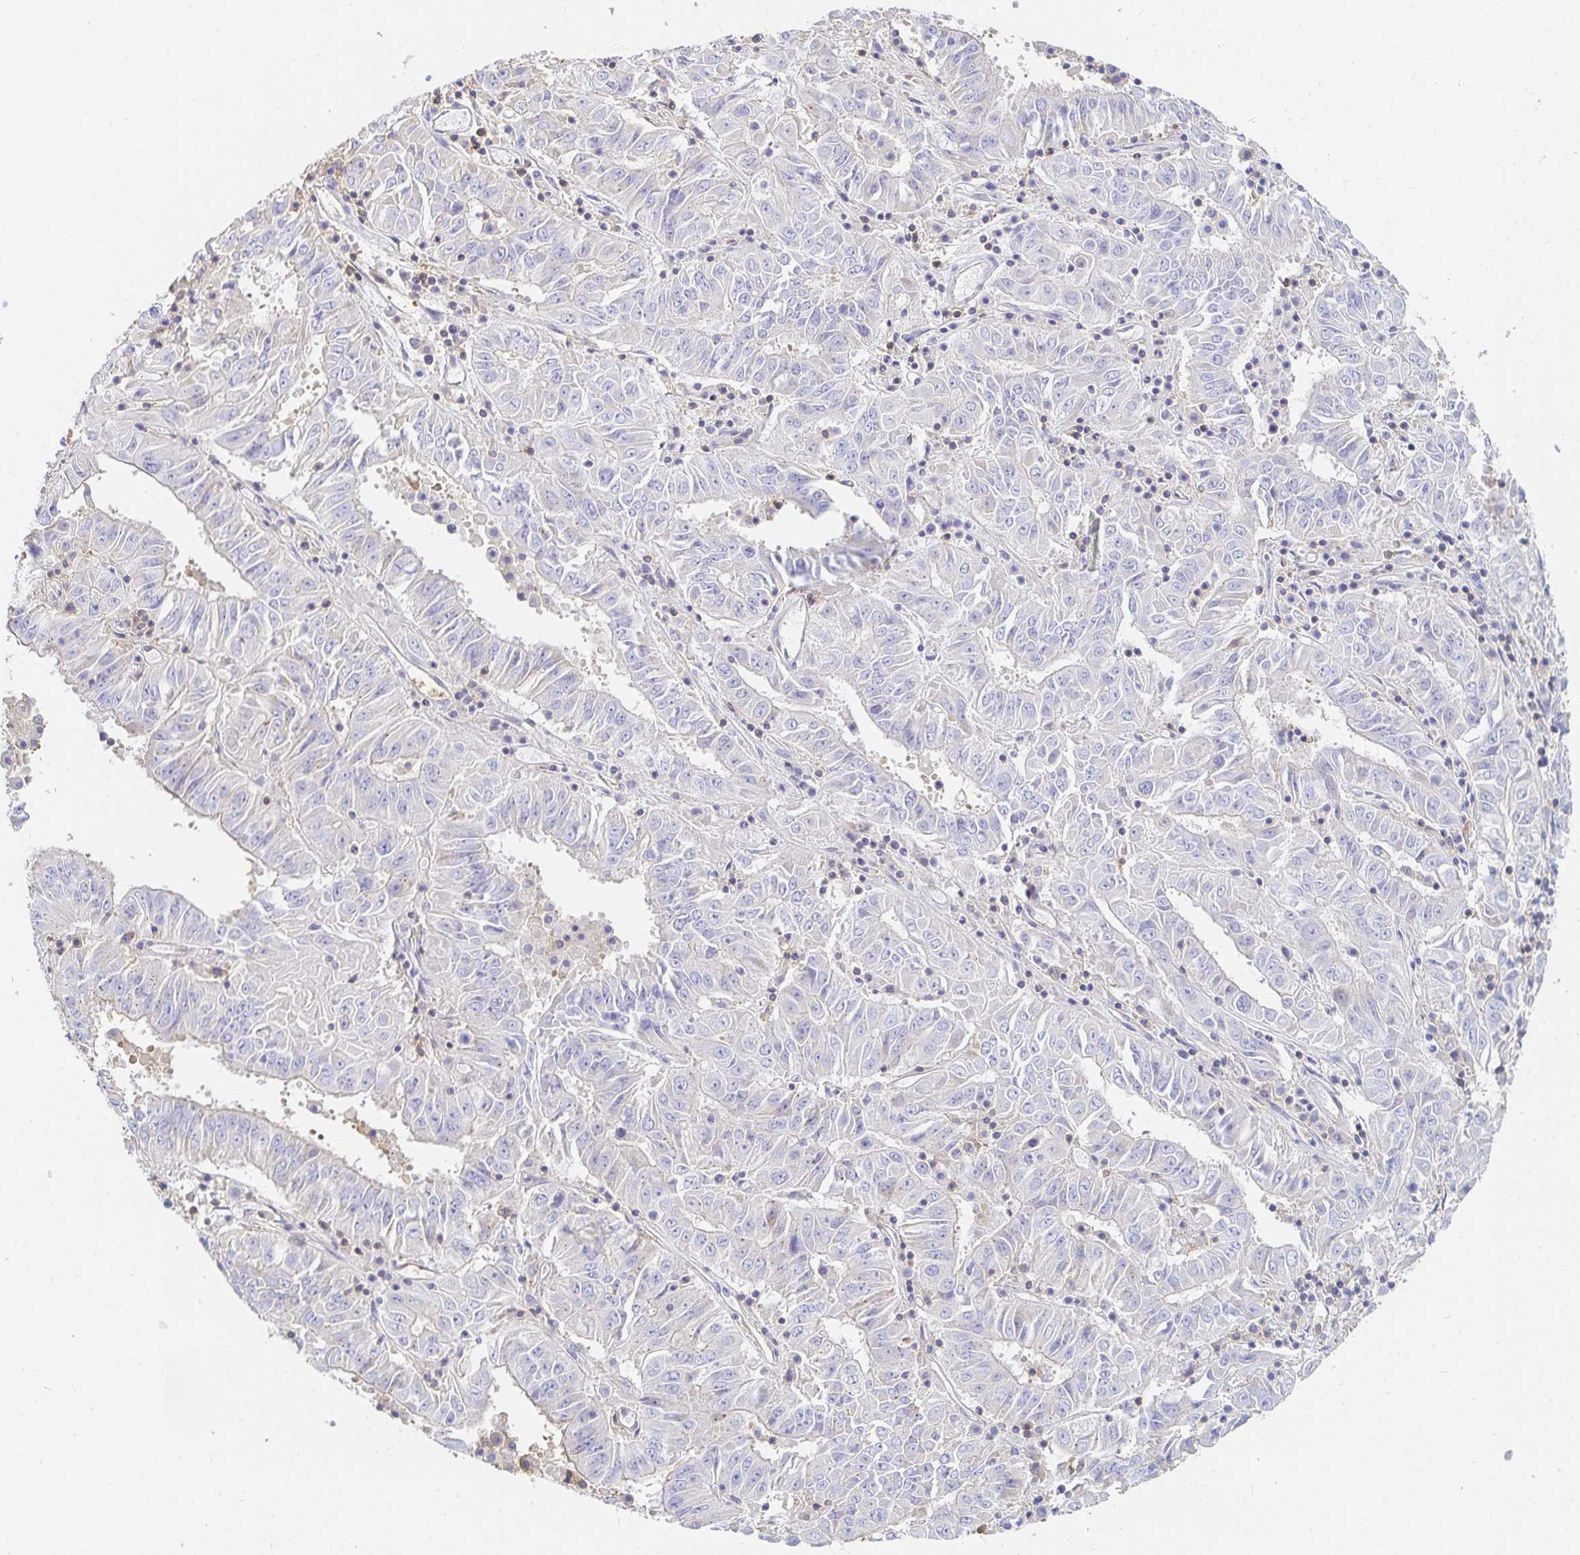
{"staining": {"intensity": "negative", "quantity": "none", "location": "none"}, "tissue": "pancreatic cancer", "cell_type": "Tumor cells", "image_type": "cancer", "snomed": [{"axis": "morphology", "description": "Adenocarcinoma, NOS"}, {"axis": "topography", "description": "Pancreas"}], "caption": "There is no significant positivity in tumor cells of pancreatic cancer (adenocarcinoma). The staining was performed using DAB to visualize the protein expression in brown, while the nuclei were stained in blue with hematoxylin (Magnification: 20x).", "gene": "TSPAN19", "patient": {"sex": "male", "age": 63}}